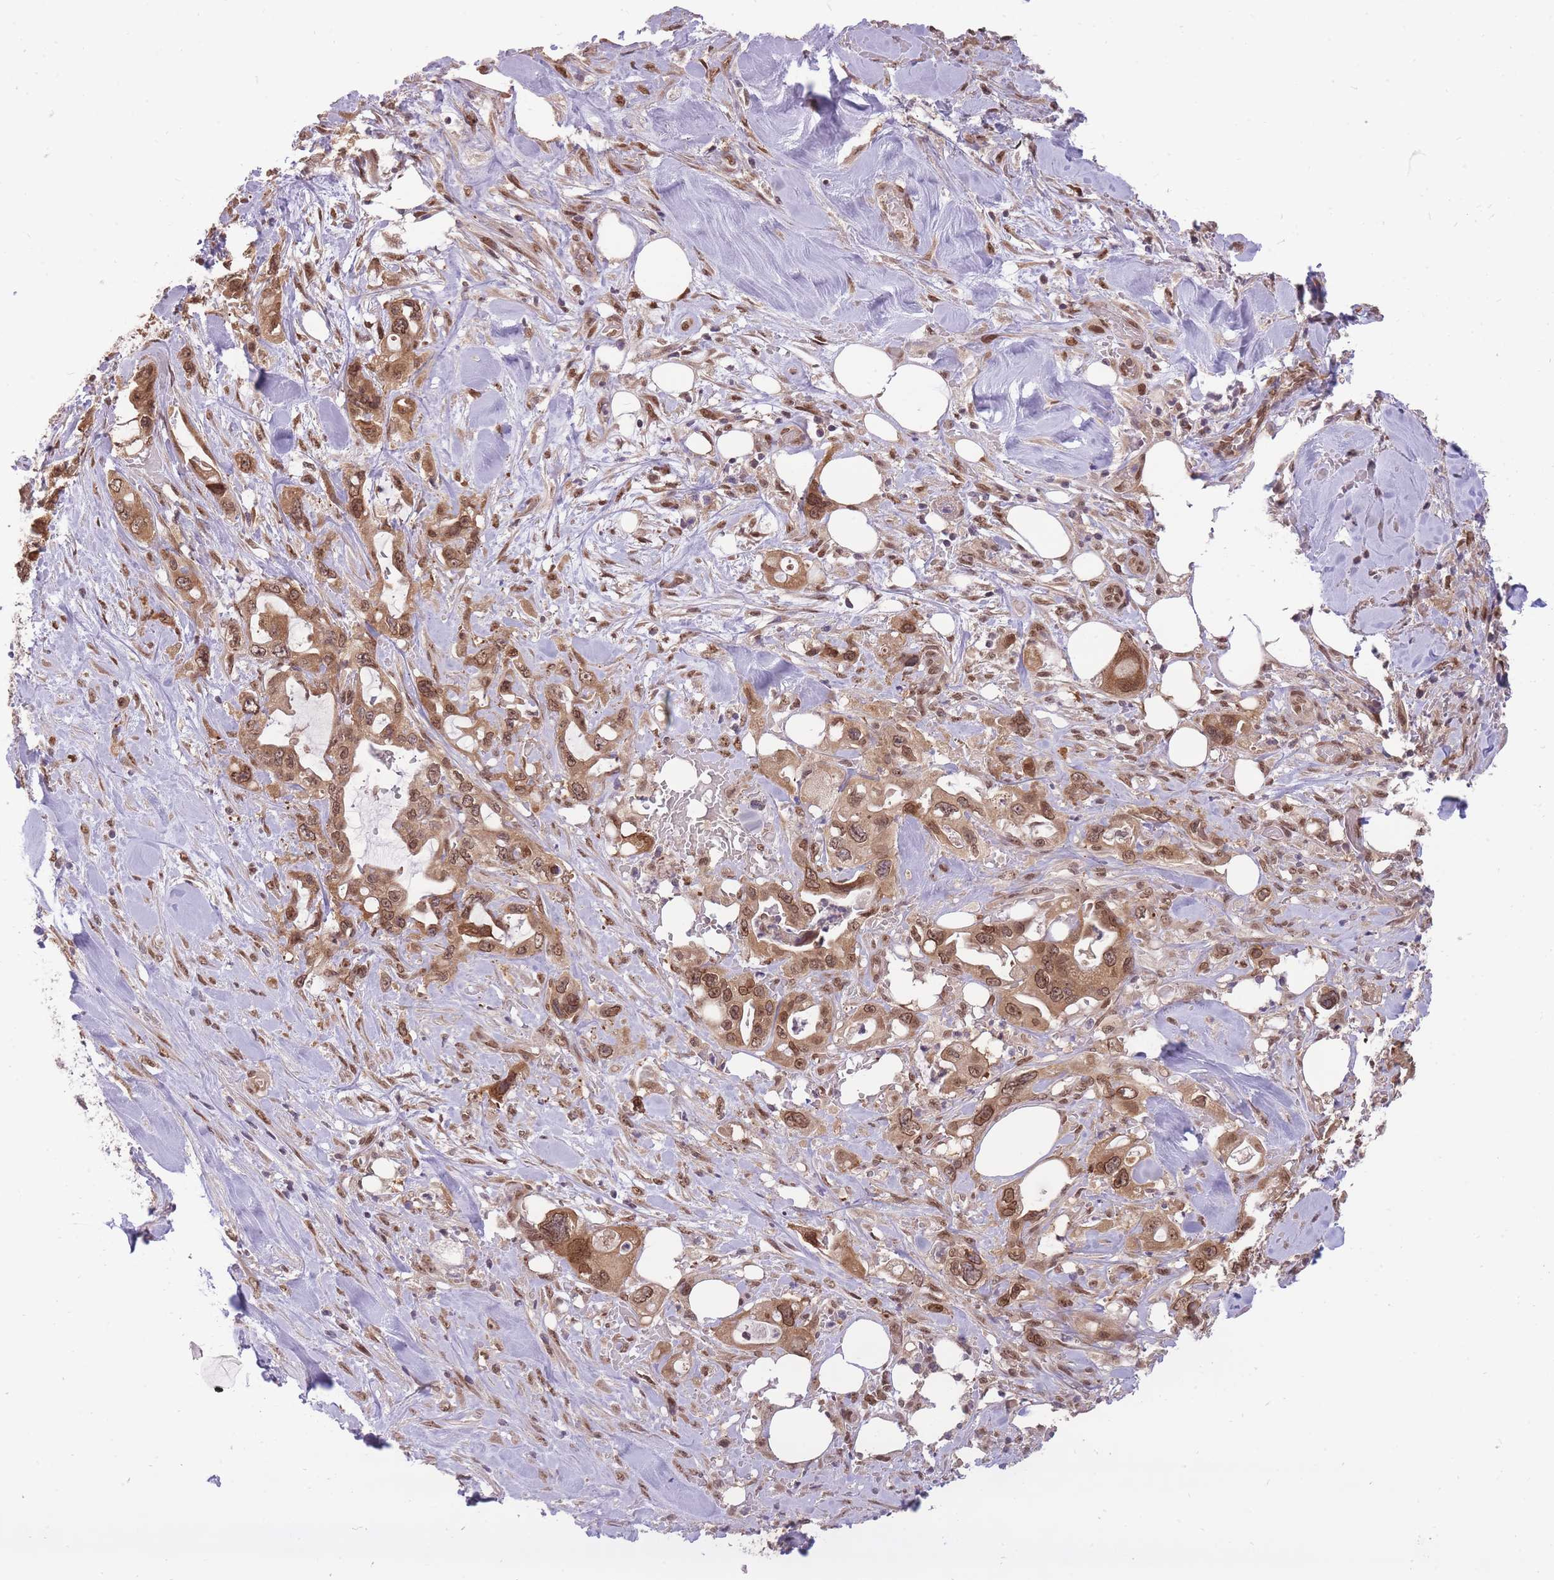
{"staining": {"intensity": "moderate", "quantity": ">75%", "location": "cytoplasmic/membranous,nuclear"}, "tissue": "pancreatic cancer", "cell_type": "Tumor cells", "image_type": "cancer", "snomed": [{"axis": "morphology", "description": "Adenocarcinoma, NOS"}, {"axis": "topography", "description": "Pancreas"}], "caption": "Adenocarcinoma (pancreatic) stained for a protein reveals moderate cytoplasmic/membranous and nuclear positivity in tumor cells.", "gene": "CDIP1", "patient": {"sex": "female", "age": 61}}